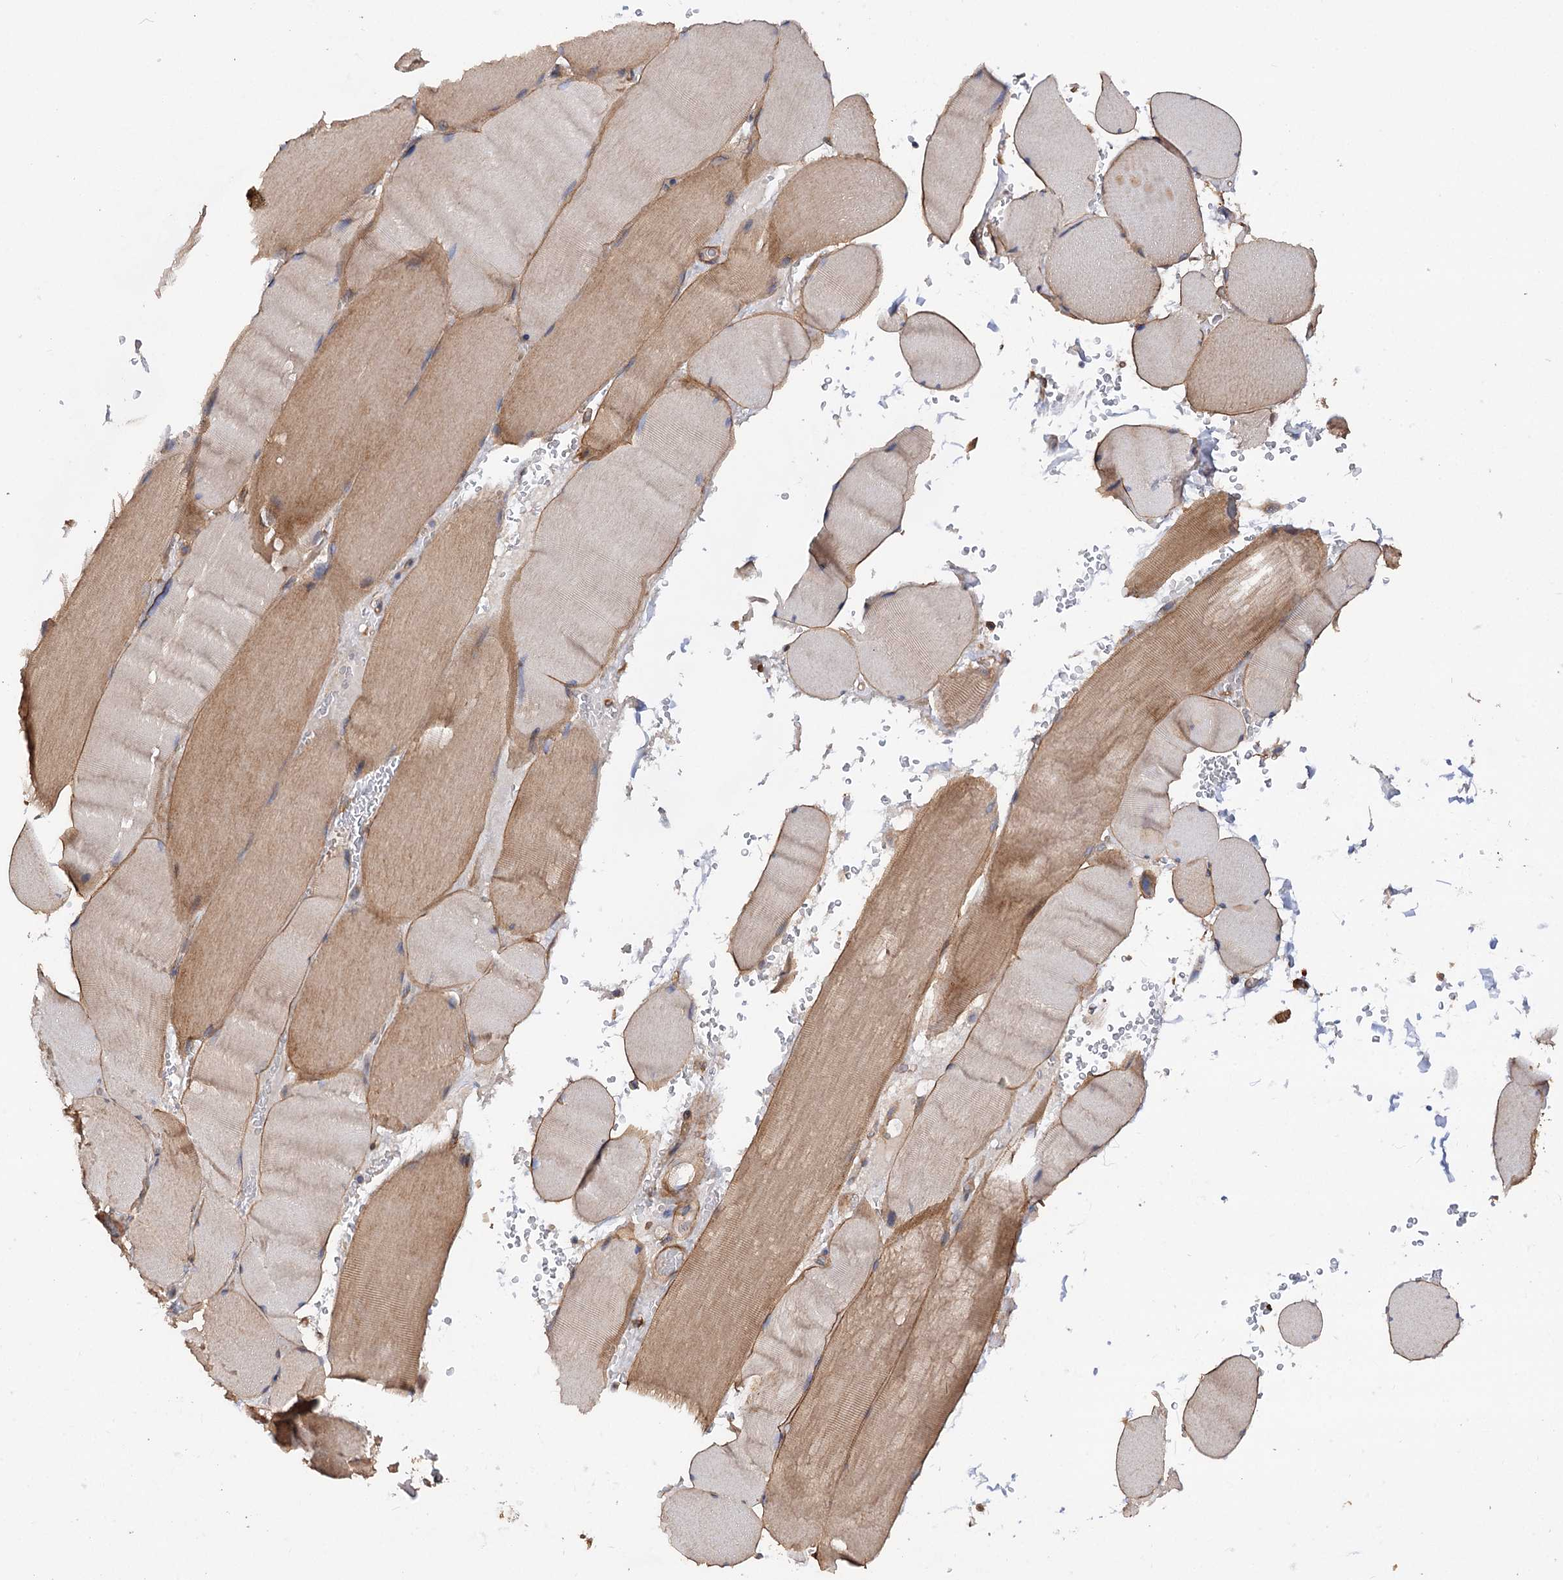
{"staining": {"intensity": "moderate", "quantity": "25%-75%", "location": "cytoplasmic/membranous"}, "tissue": "skeletal muscle", "cell_type": "Myocytes", "image_type": "normal", "snomed": [{"axis": "morphology", "description": "Normal tissue, NOS"}, {"axis": "topography", "description": "Skeletal muscle"}, {"axis": "topography", "description": "Head-Neck"}], "caption": "Human skeletal muscle stained for a protein (brown) exhibits moderate cytoplasmic/membranous positive expression in about 25%-75% of myocytes.", "gene": "CSAD", "patient": {"sex": "male", "age": 66}}